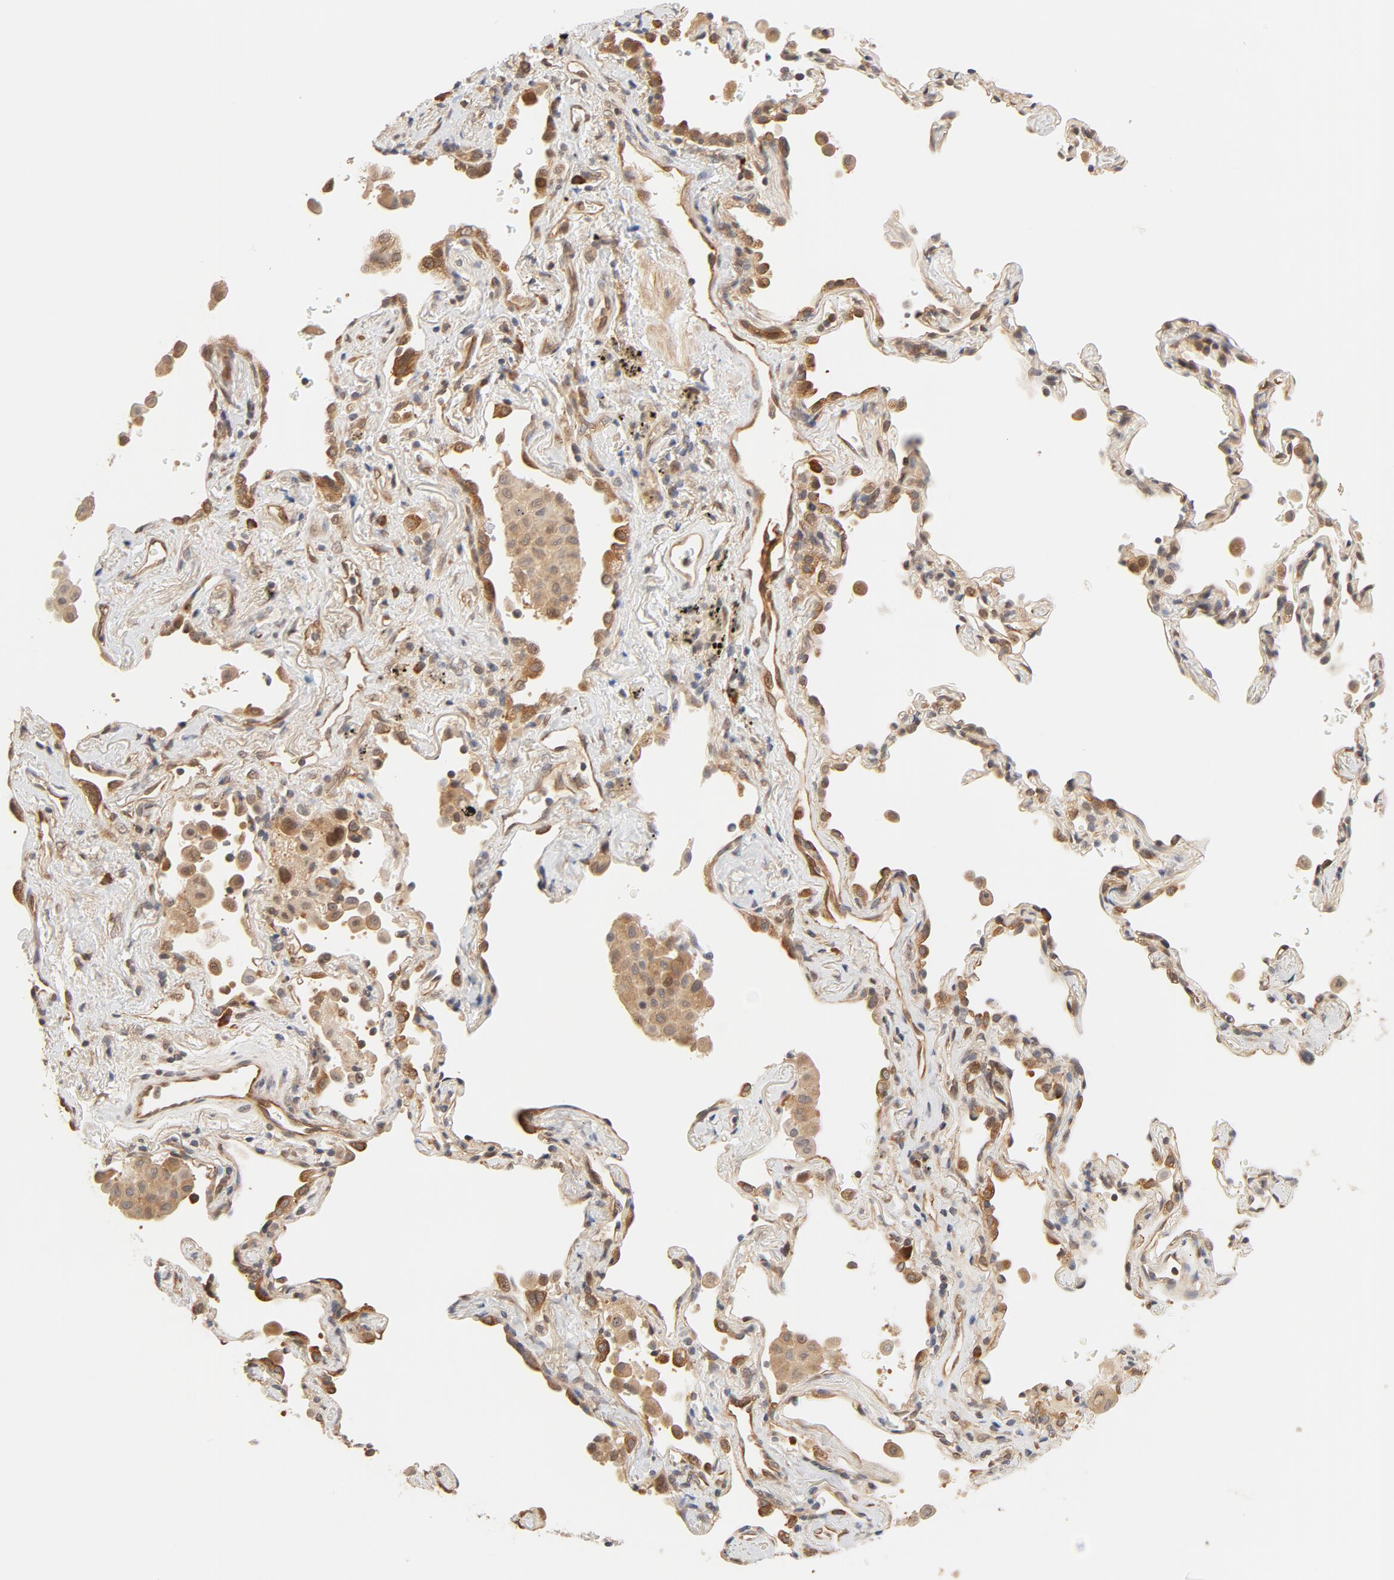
{"staining": {"intensity": "moderate", "quantity": ">75%", "location": "cytoplasmic/membranous"}, "tissue": "lung cancer", "cell_type": "Tumor cells", "image_type": "cancer", "snomed": [{"axis": "morphology", "description": "Squamous cell carcinoma, NOS"}, {"axis": "topography", "description": "Lung"}], "caption": "This is an image of immunohistochemistry (IHC) staining of lung cancer (squamous cell carcinoma), which shows moderate staining in the cytoplasmic/membranous of tumor cells.", "gene": "EIF4E", "patient": {"sex": "female", "age": 67}}